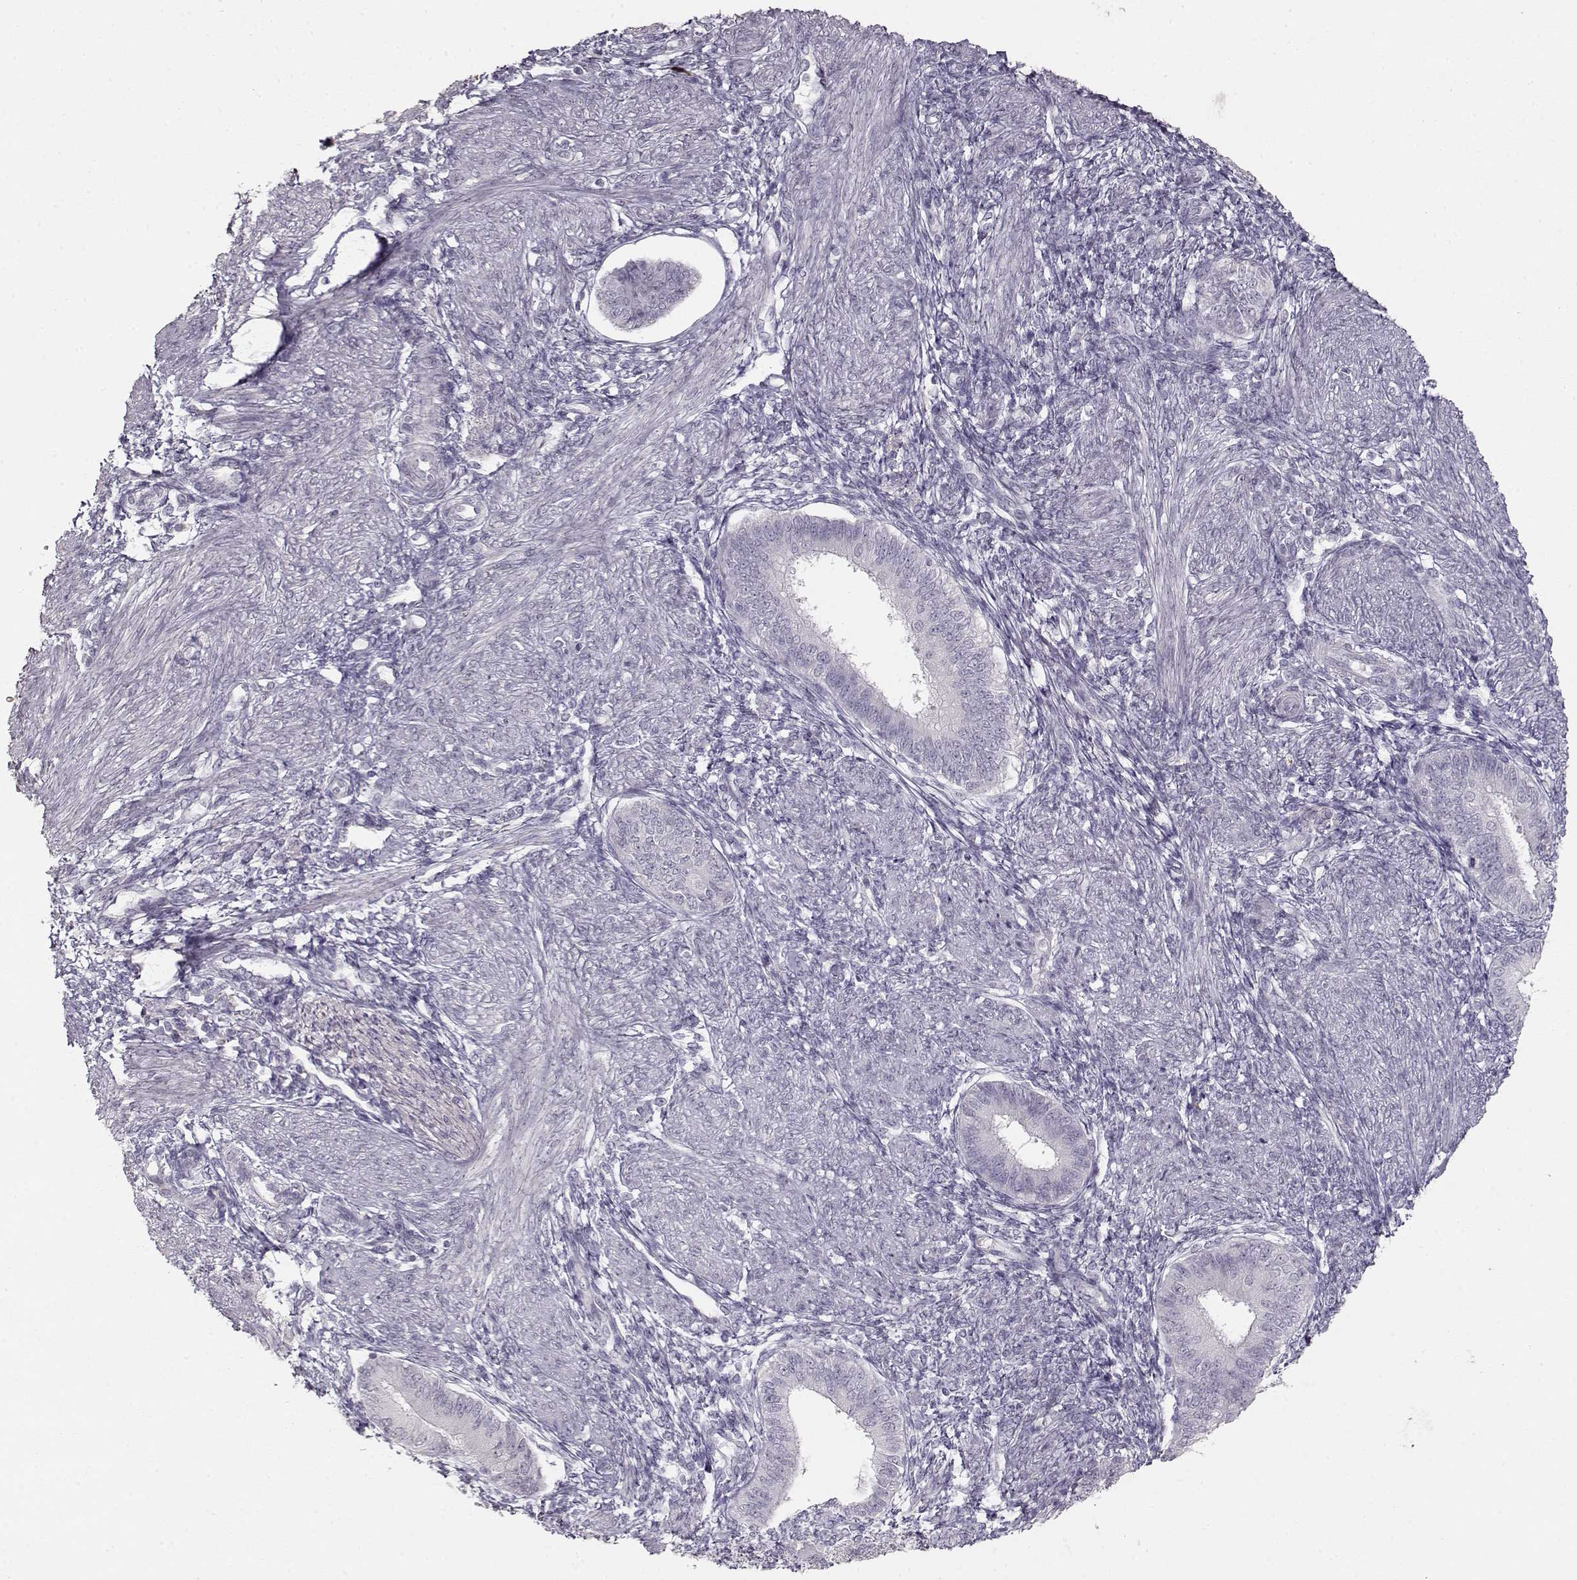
{"staining": {"intensity": "negative", "quantity": "none", "location": "none"}, "tissue": "endometrium", "cell_type": "Cells in endometrial stroma", "image_type": "normal", "snomed": [{"axis": "morphology", "description": "Normal tissue, NOS"}, {"axis": "topography", "description": "Endometrium"}], "caption": "This micrograph is of normal endometrium stained with immunohistochemistry to label a protein in brown with the nuclei are counter-stained blue. There is no staining in cells in endometrial stroma.", "gene": "S100B", "patient": {"sex": "female", "age": 39}}